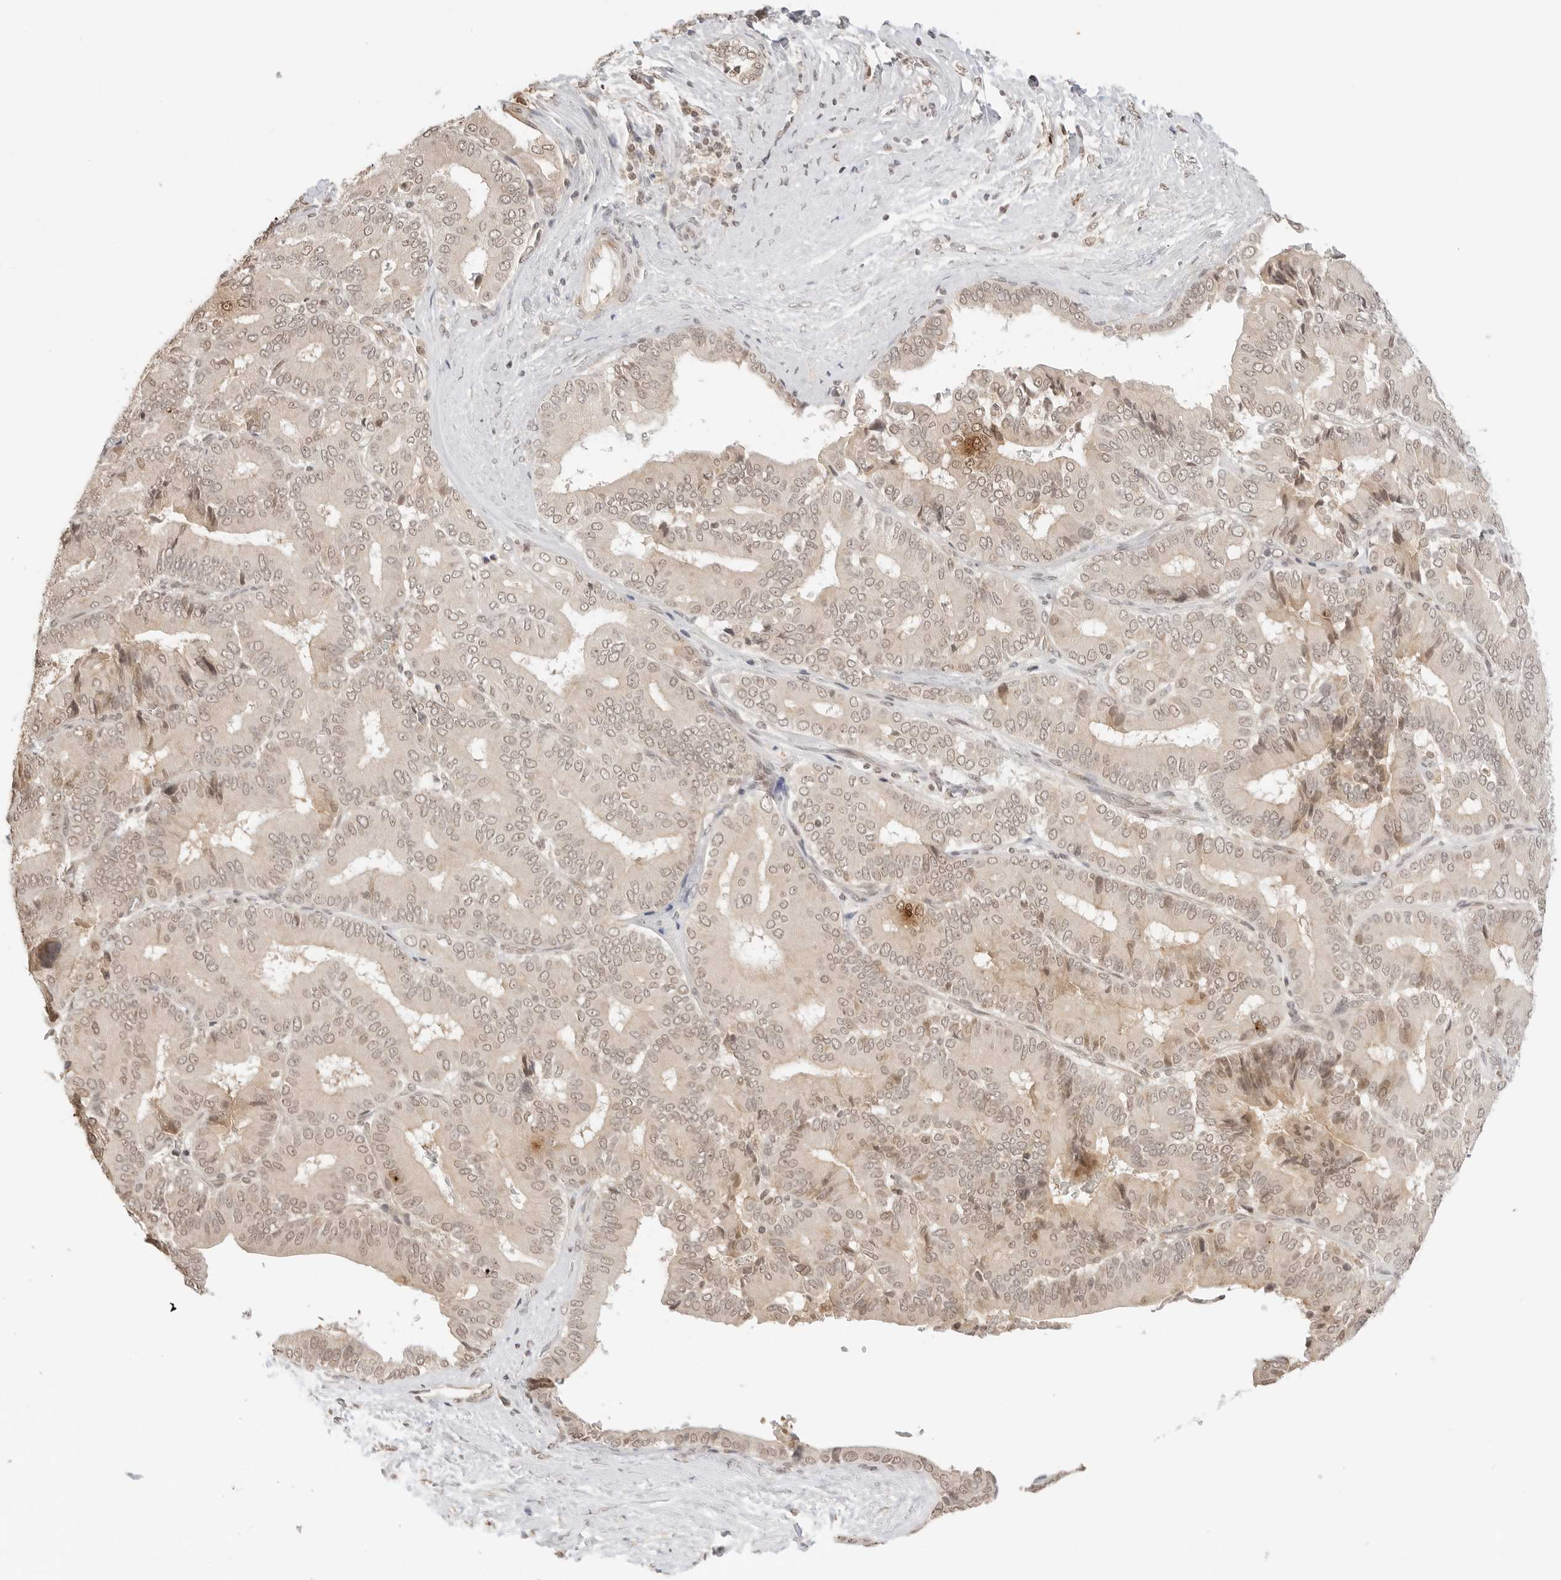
{"staining": {"intensity": "weak", "quantity": ">75%", "location": "cytoplasmic/membranous,nuclear"}, "tissue": "liver cancer", "cell_type": "Tumor cells", "image_type": "cancer", "snomed": [{"axis": "morphology", "description": "Cholangiocarcinoma"}, {"axis": "topography", "description": "Liver"}], "caption": "Immunohistochemical staining of human liver cholangiocarcinoma reveals low levels of weak cytoplasmic/membranous and nuclear staining in approximately >75% of tumor cells.", "gene": "GPR34", "patient": {"sex": "female", "age": 75}}